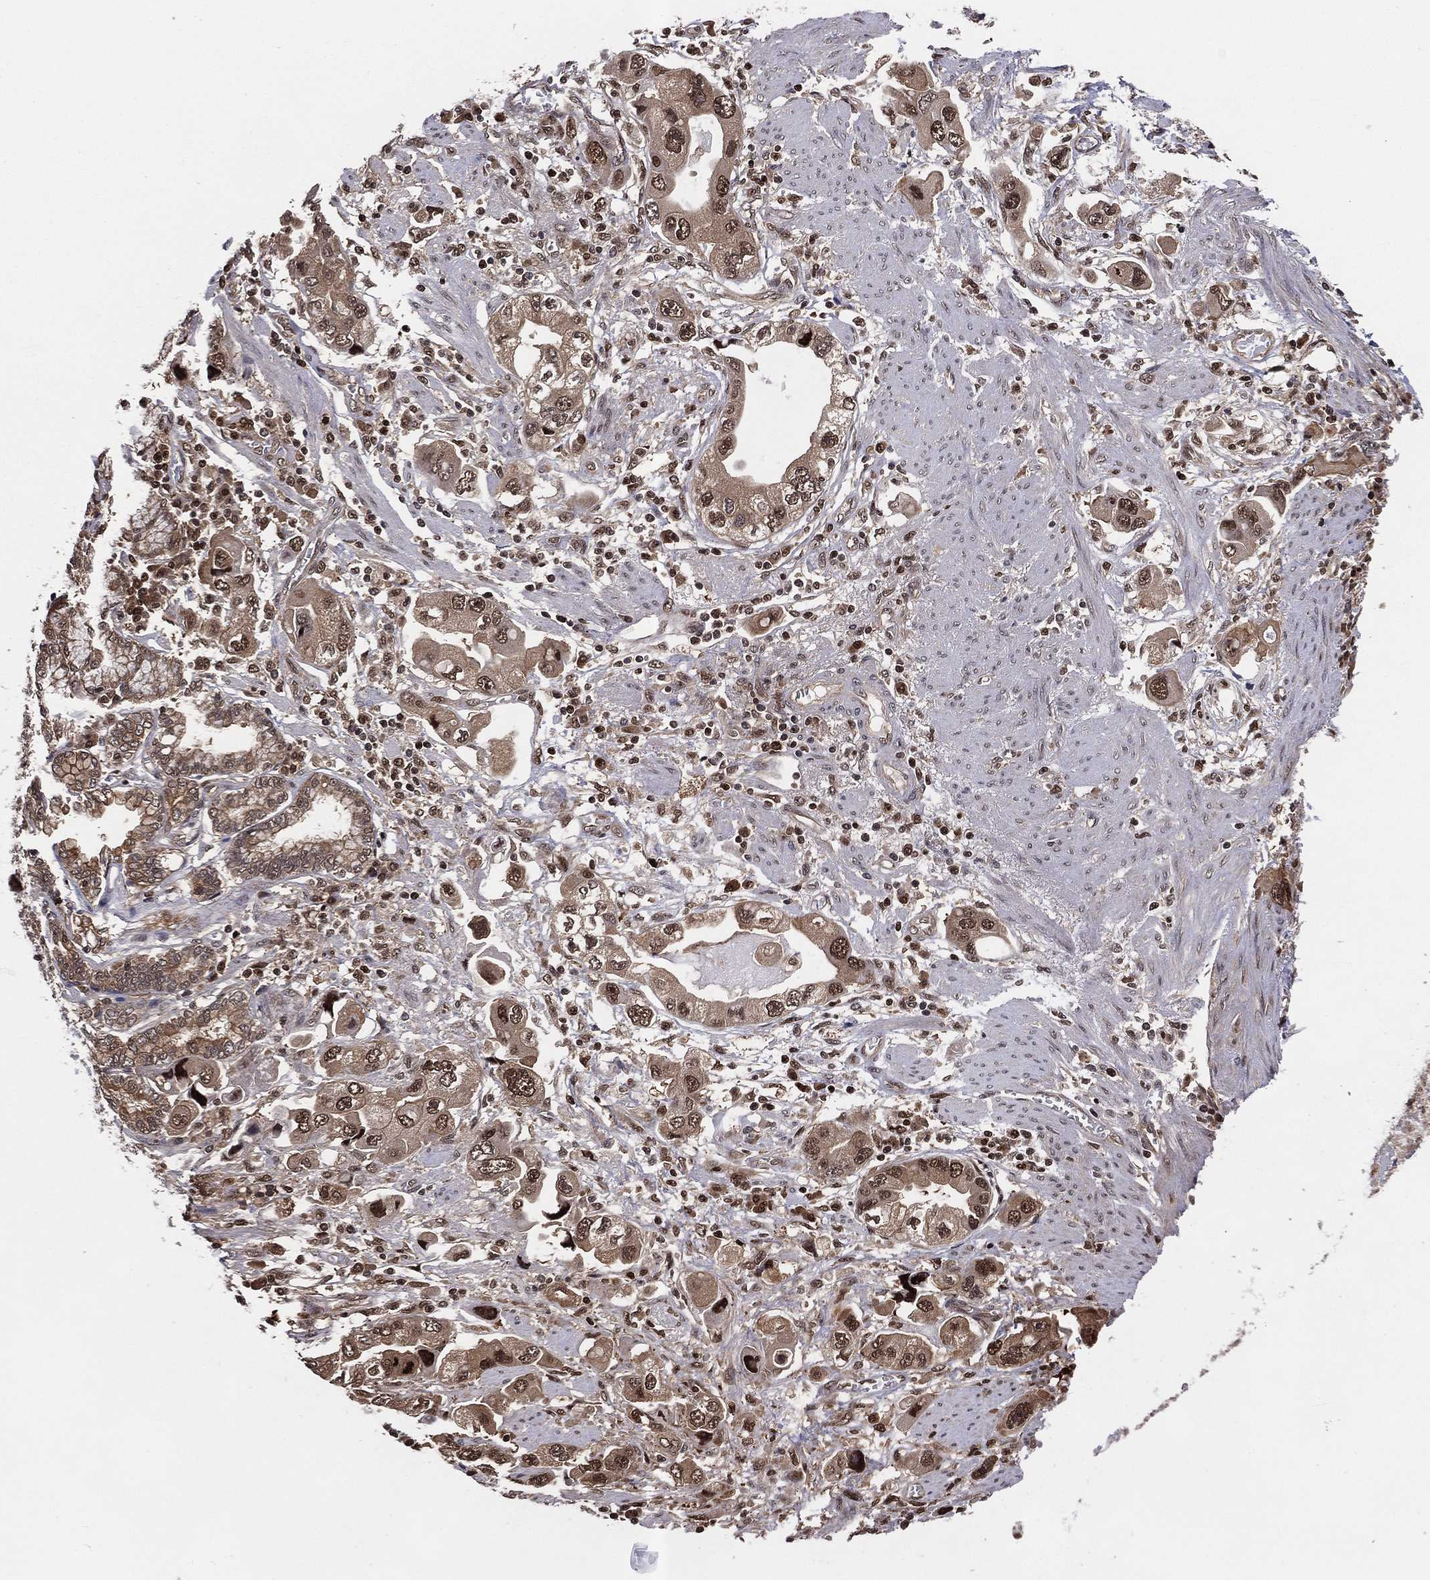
{"staining": {"intensity": "strong", "quantity": ">75%", "location": "cytoplasmic/membranous,nuclear"}, "tissue": "stomach cancer", "cell_type": "Tumor cells", "image_type": "cancer", "snomed": [{"axis": "morphology", "description": "Adenocarcinoma, NOS"}, {"axis": "topography", "description": "Stomach, lower"}], "caption": "Immunohistochemistry (IHC) staining of adenocarcinoma (stomach), which reveals high levels of strong cytoplasmic/membranous and nuclear staining in approximately >75% of tumor cells indicating strong cytoplasmic/membranous and nuclear protein expression. The staining was performed using DAB (3,3'-diaminobenzidine) (brown) for protein detection and nuclei were counterstained in hematoxylin (blue).", "gene": "PSMA1", "patient": {"sex": "female", "age": 93}}